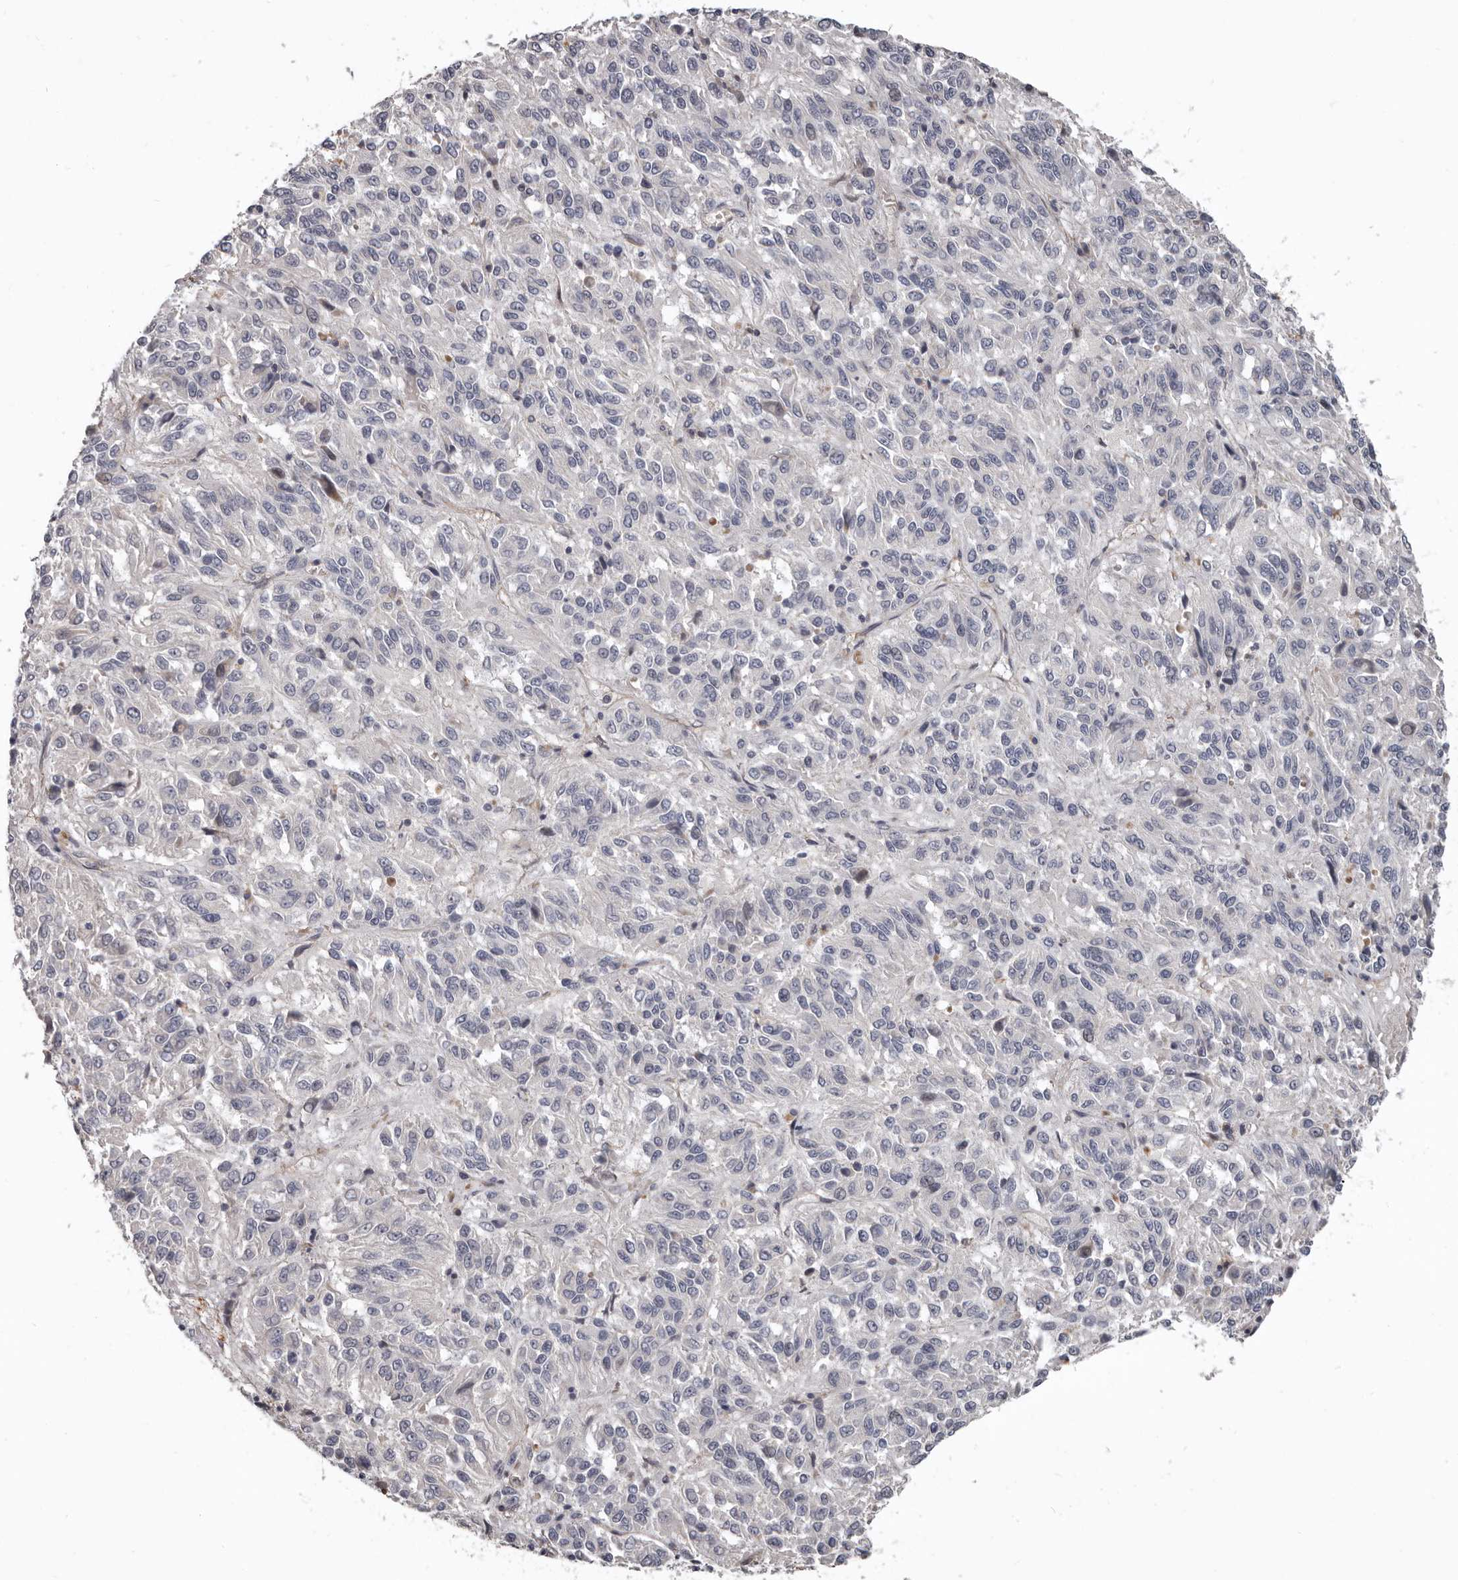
{"staining": {"intensity": "negative", "quantity": "none", "location": "none"}, "tissue": "melanoma", "cell_type": "Tumor cells", "image_type": "cancer", "snomed": [{"axis": "morphology", "description": "Malignant melanoma, Metastatic site"}, {"axis": "topography", "description": "Lung"}], "caption": "High power microscopy photomicrograph of an IHC image of malignant melanoma (metastatic site), revealing no significant expression in tumor cells.", "gene": "RNF217", "patient": {"sex": "male", "age": 64}}